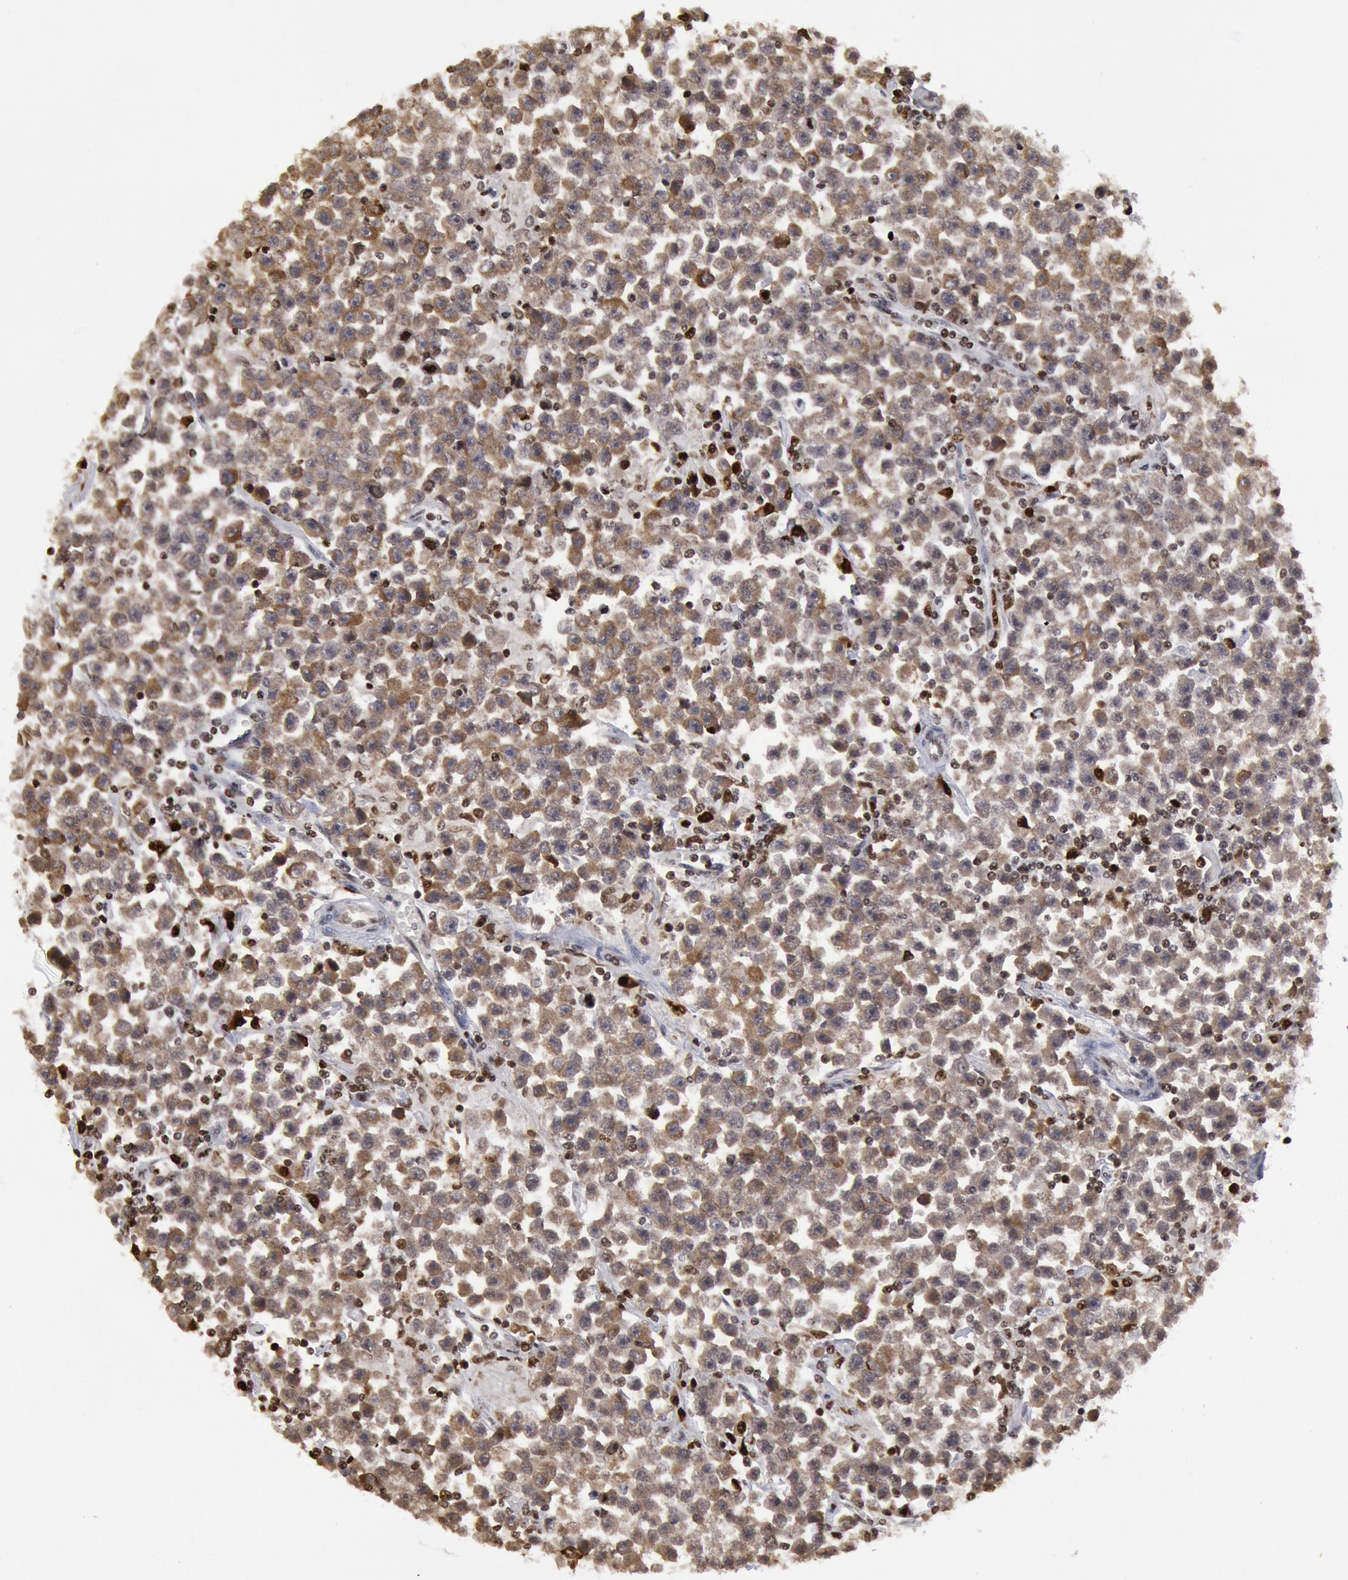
{"staining": {"intensity": "moderate", "quantity": ">75%", "location": "cytoplasmic/membranous,nuclear"}, "tissue": "testis cancer", "cell_type": "Tumor cells", "image_type": "cancer", "snomed": [{"axis": "morphology", "description": "Seminoma, NOS"}, {"axis": "topography", "description": "Testis"}], "caption": "DAB (3,3'-diaminobenzidine) immunohistochemical staining of human seminoma (testis) shows moderate cytoplasmic/membranous and nuclear protein positivity in about >75% of tumor cells.", "gene": "SUB1", "patient": {"sex": "male", "age": 33}}